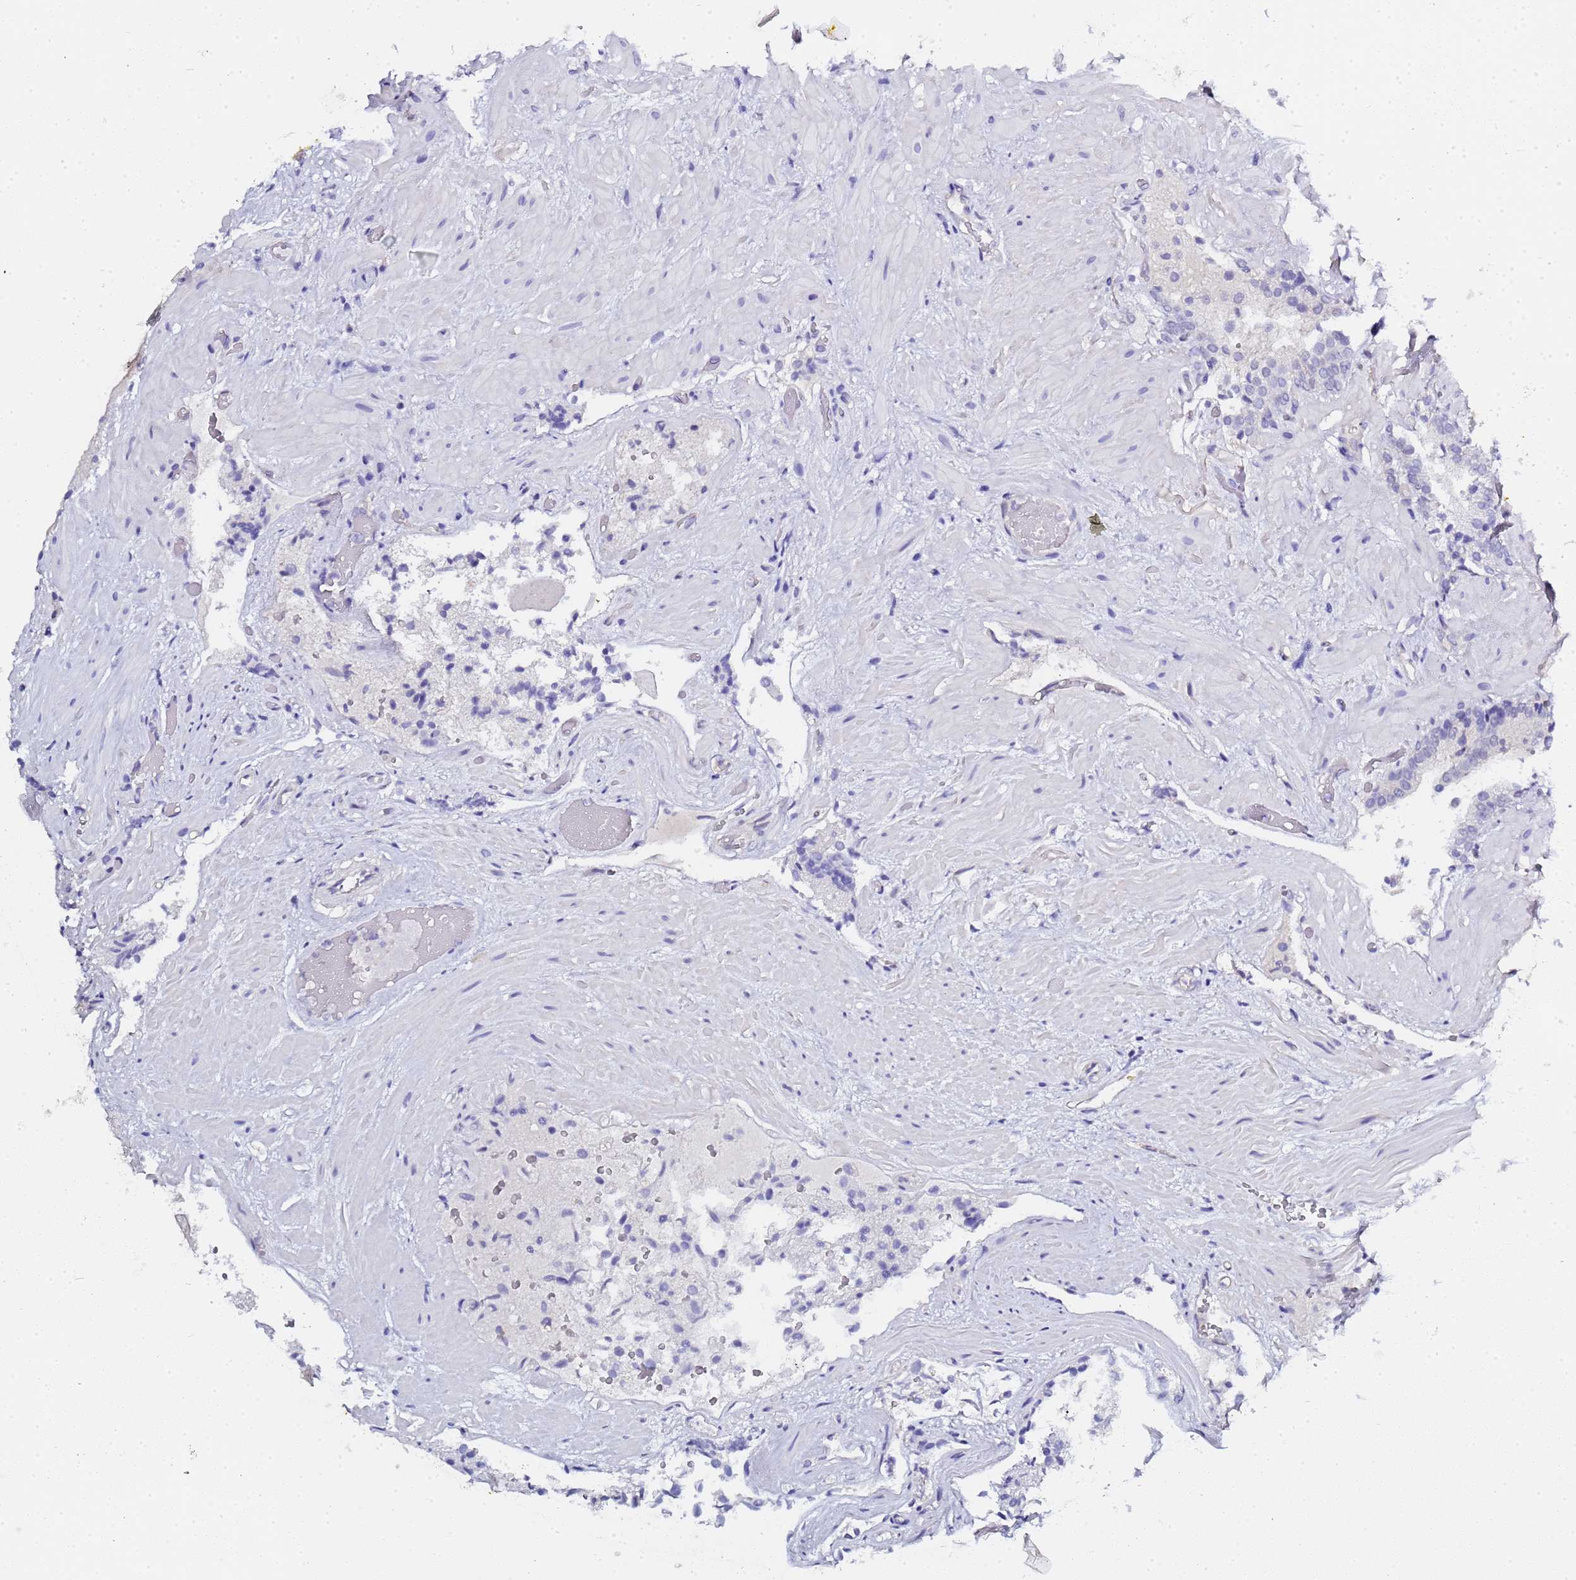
{"staining": {"intensity": "negative", "quantity": "none", "location": "none"}, "tissue": "prostate cancer", "cell_type": "Tumor cells", "image_type": "cancer", "snomed": [{"axis": "morphology", "description": "Adenocarcinoma, High grade"}, {"axis": "topography", "description": "Prostate and seminal vesicle, NOS"}], "caption": "DAB immunohistochemical staining of prostate adenocarcinoma (high-grade) reveals no significant staining in tumor cells.", "gene": "CTRC", "patient": {"sex": "male", "age": 67}}